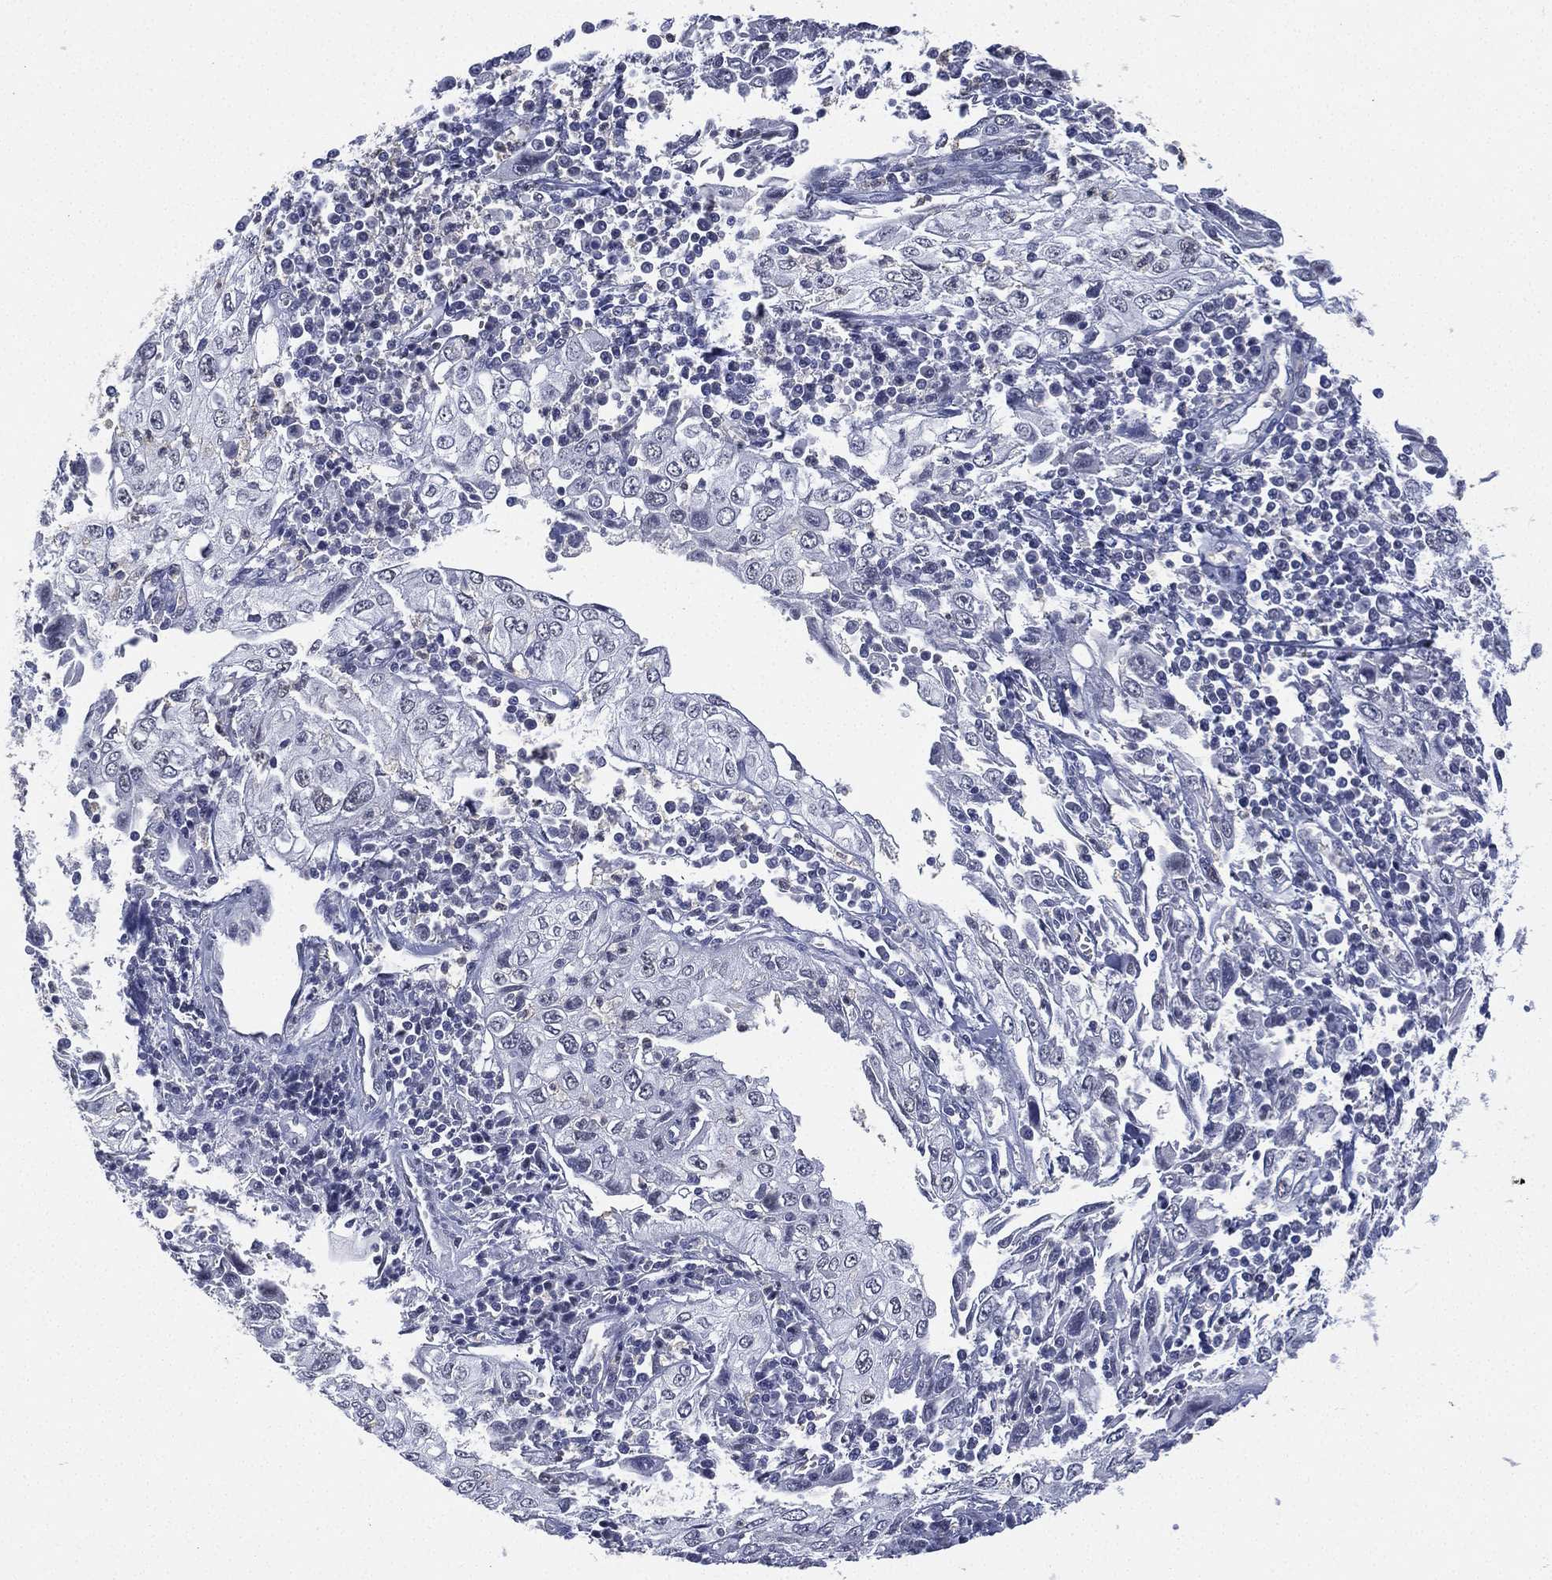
{"staining": {"intensity": "negative", "quantity": "none", "location": "none"}, "tissue": "cervical cancer", "cell_type": "Tumor cells", "image_type": "cancer", "snomed": [{"axis": "morphology", "description": "Squamous cell carcinoma, NOS"}, {"axis": "topography", "description": "Cervix"}], "caption": "This photomicrograph is of cervical cancer (squamous cell carcinoma) stained with immunohistochemistry to label a protein in brown with the nuclei are counter-stained blue. There is no positivity in tumor cells.", "gene": "ZNF711", "patient": {"sex": "female", "age": 24}}